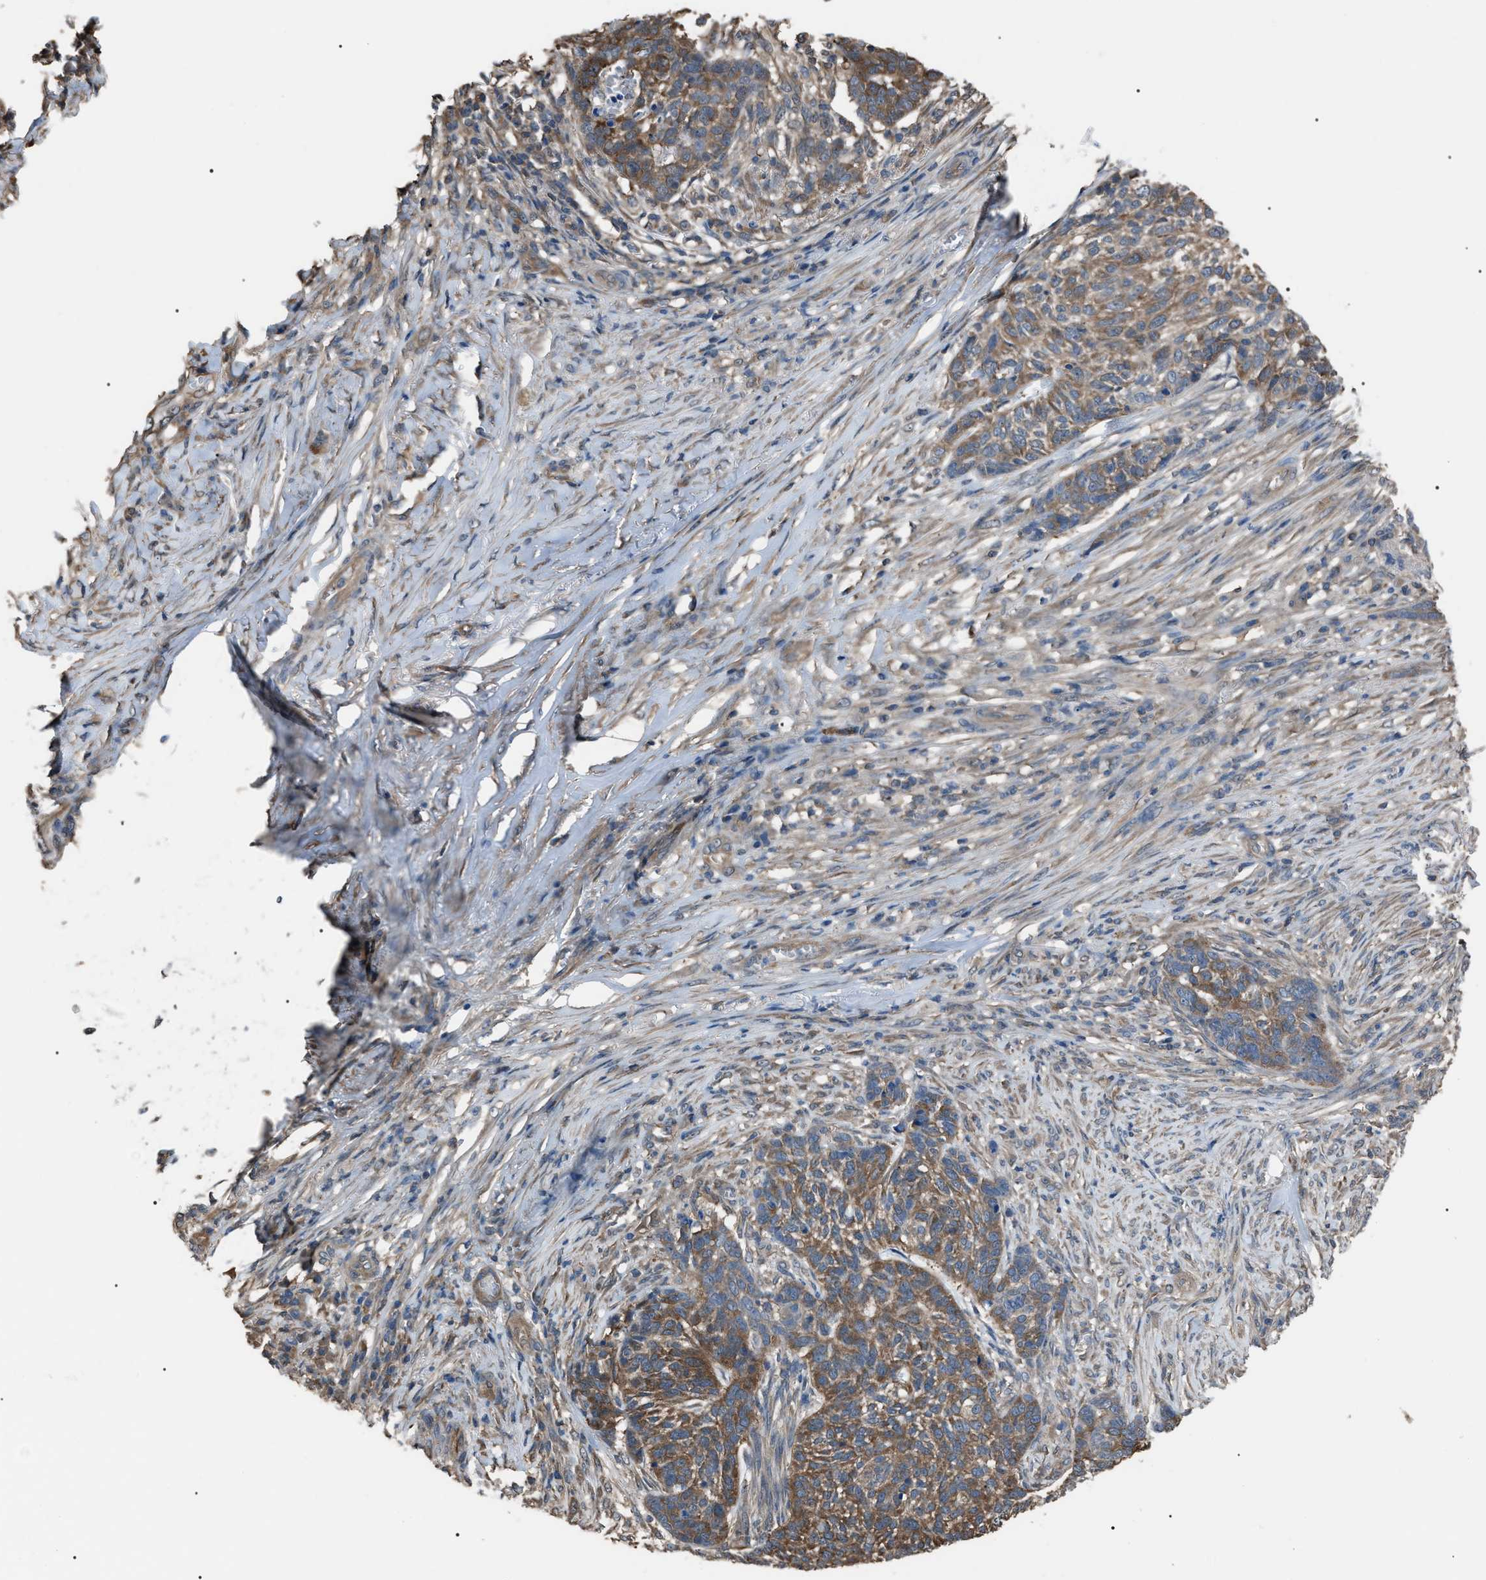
{"staining": {"intensity": "moderate", "quantity": ">75%", "location": "cytoplasmic/membranous"}, "tissue": "skin cancer", "cell_type": "Tumor cells", "image_type": "cancer", "snomed": [{"axis": "morphology", "description": "Basal cell carcinoma"}, {"axis": "topography", "description": "Skin"}], "caption": "This is a micrograph of immunohistochemistry staining of basal cell carcinoma (skin), which shows moderate positivity in the cytoplasmic/membranous of tumor cells.", "gene": "PDCD5", "patient": {"sex": "male", "age": 85}}